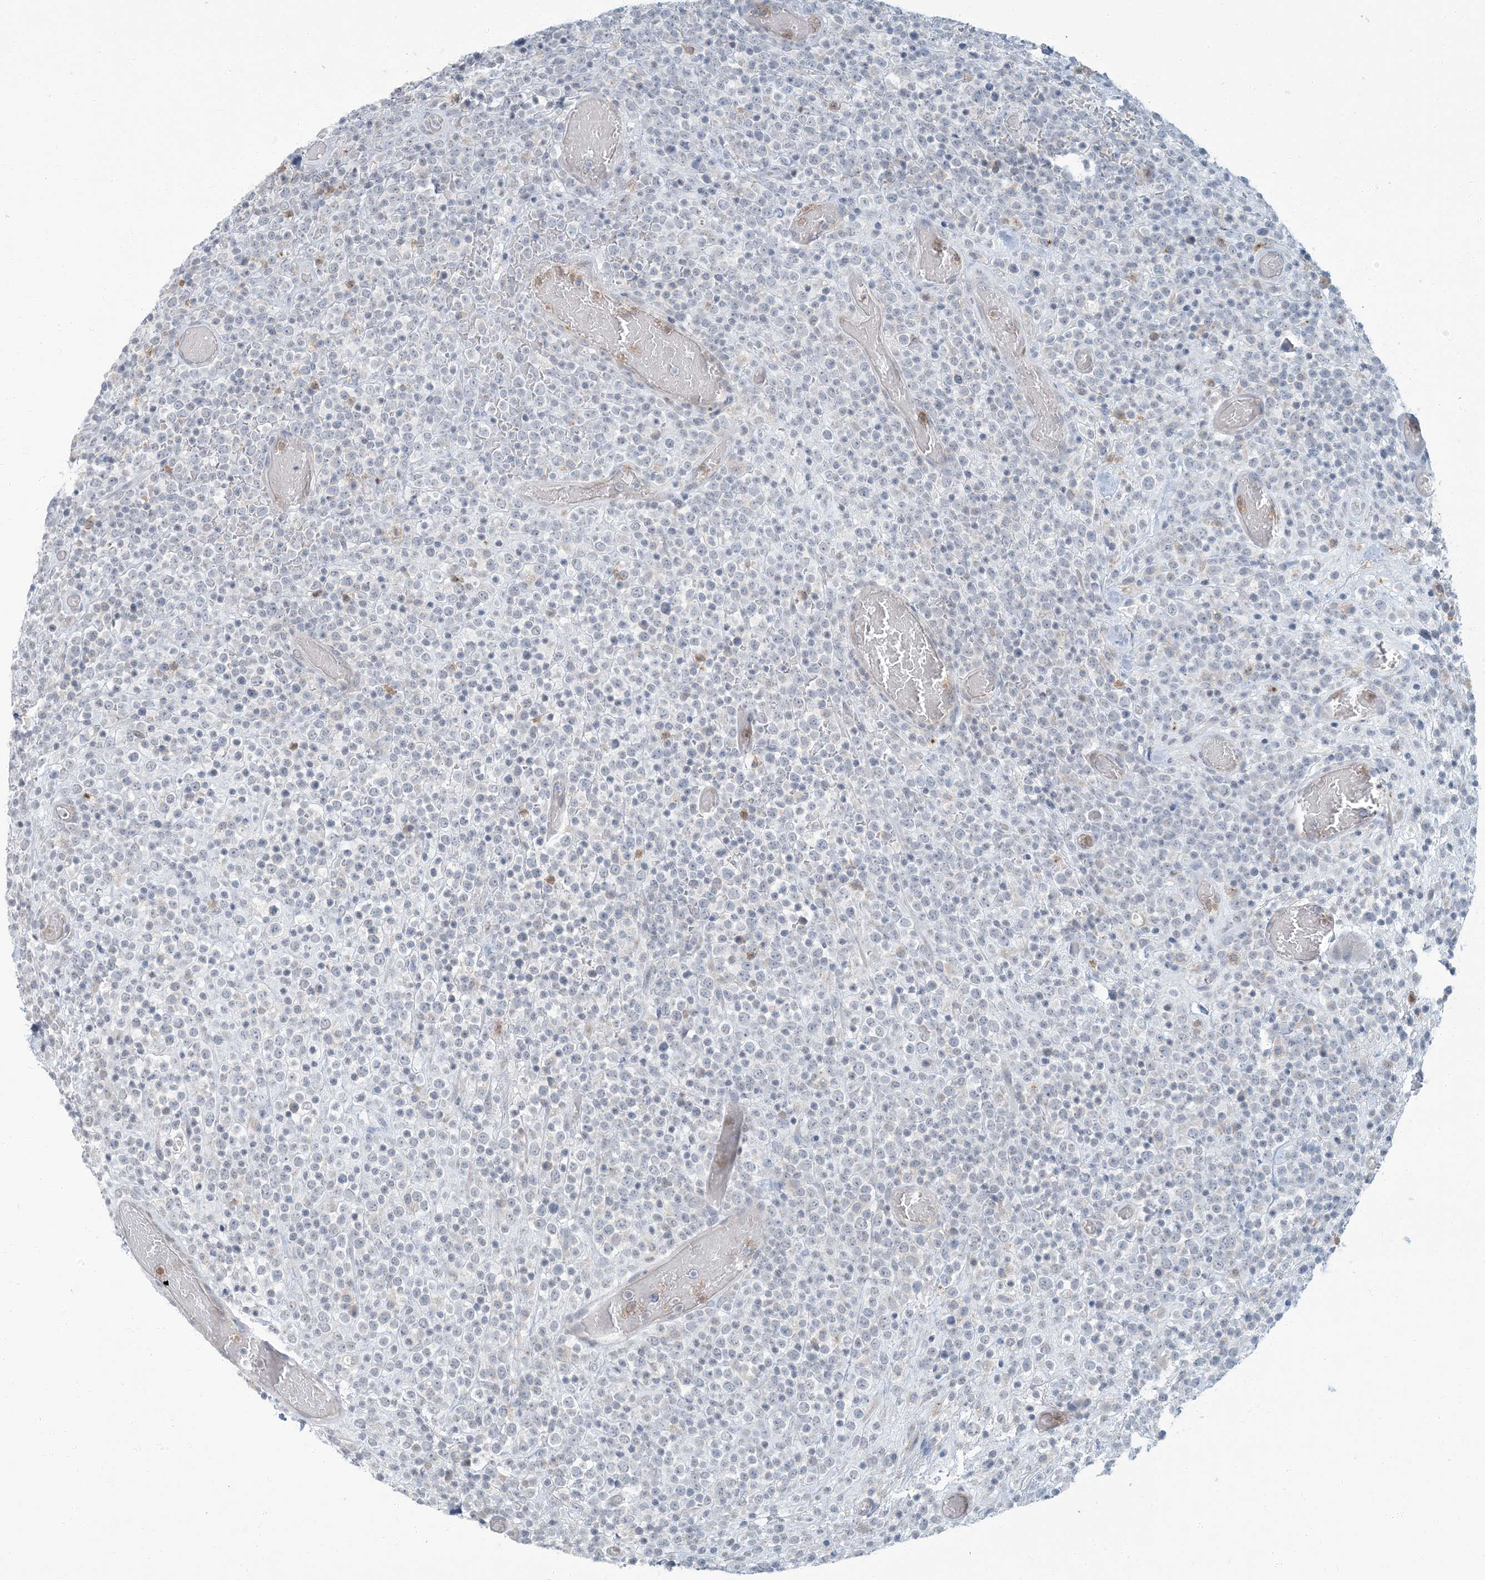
{"staining": {"intensity": "negative", "quantity": "none", "location": "none"}, "tissue": "lymphoma", "cell_type": "Tumor cells", "image_type": "cancer", "snomed": [{"axis": "morphology", "description": "Malignant lymphoma, non-Hodgkin's type, High grade"}, {"axis": "topography", "description": "Colon"}], "caption": "This is an IHC histopathology image of human malignant lymphoma, non-Hodgkin's type (high-grade). There is no expression in tumor cells.", "gene": "EPHA4", "patient": {"sex": "female", "age": 53}}